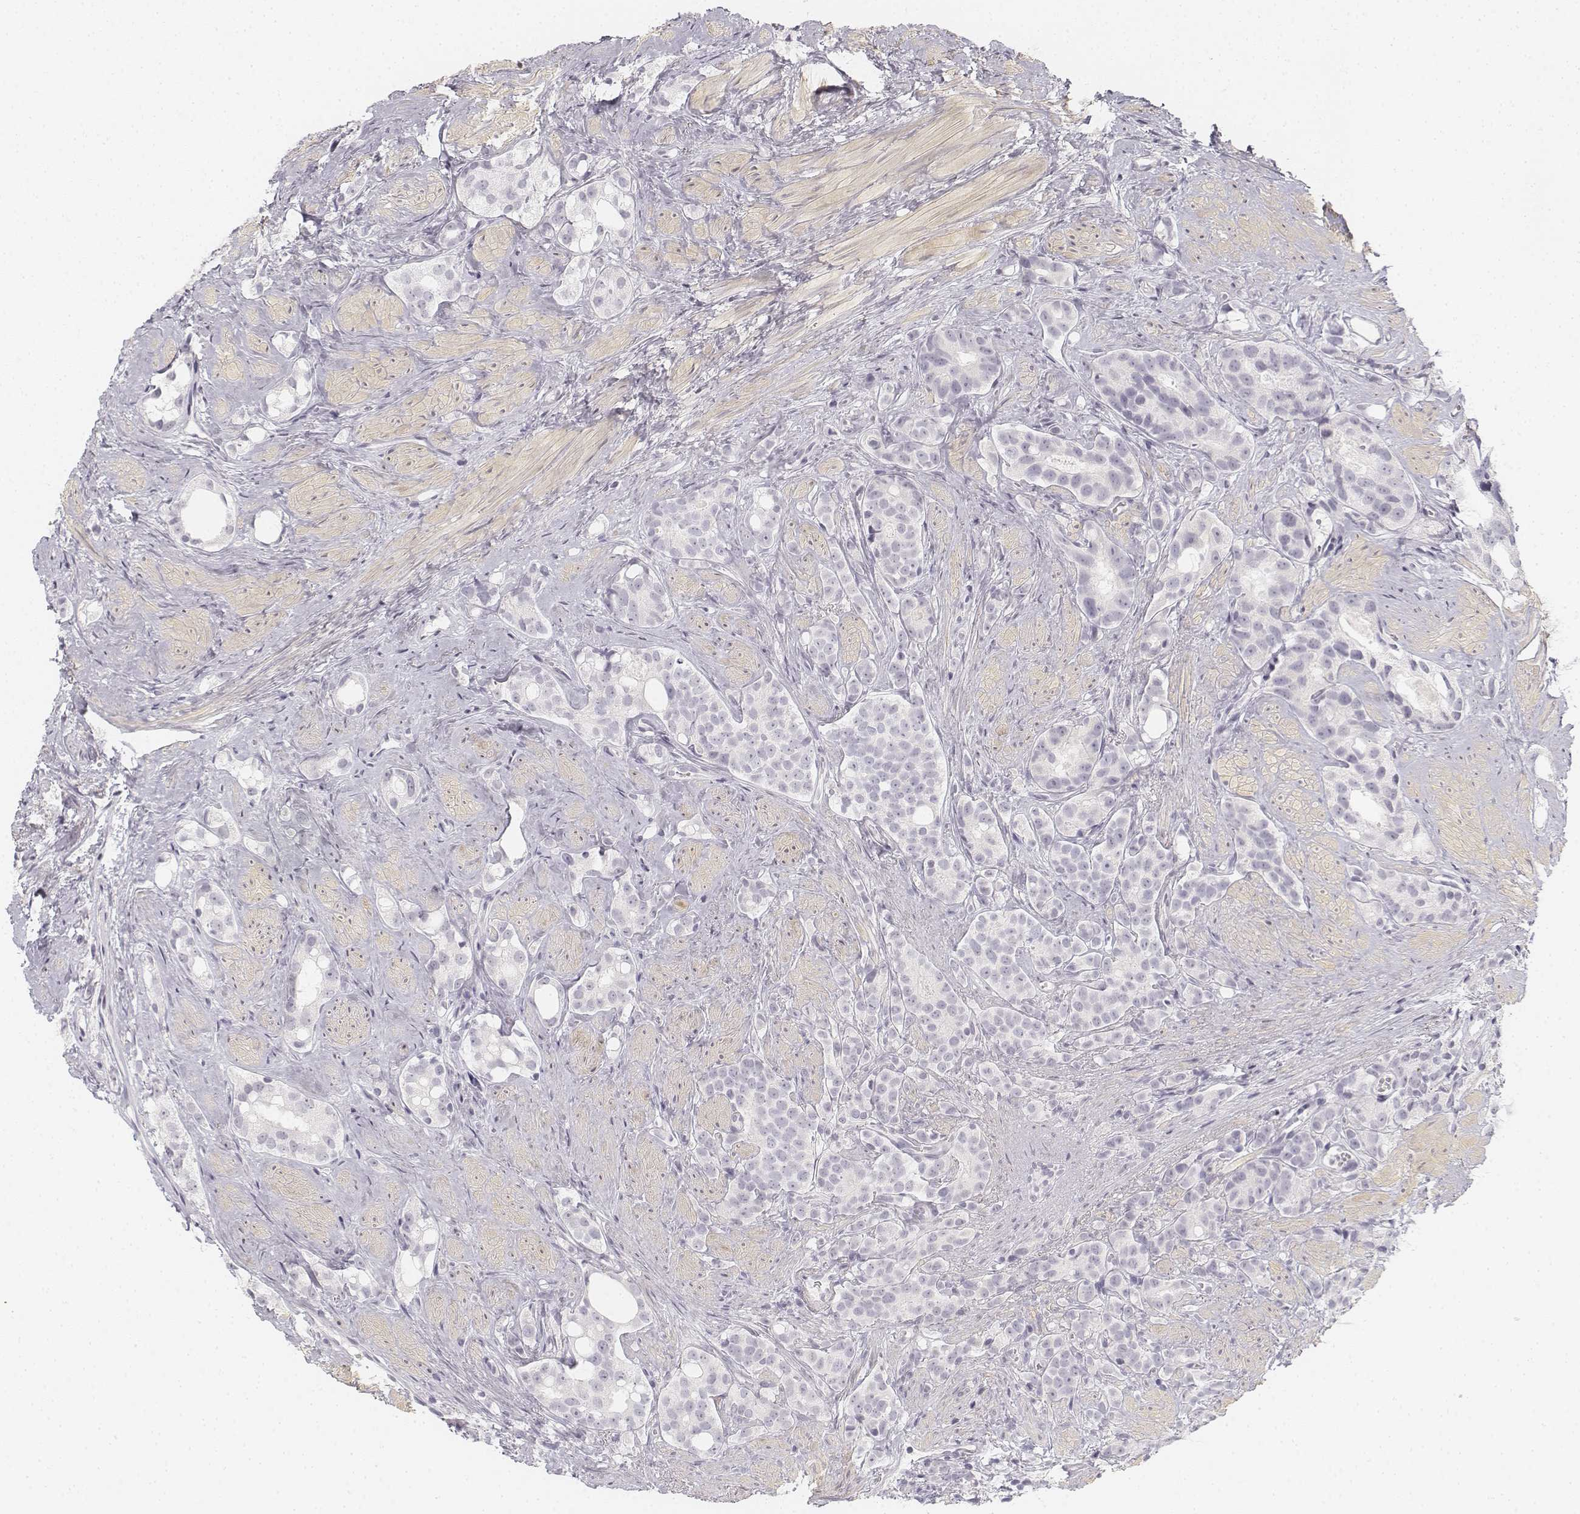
{"staining": {"intensity": "negative", "quantity": "none", "location": "none"}, "tissue": "prostate cancer", "cell_type": "Tumor cells", "image_type": "cancer", "snomed": [{"axis": "morphology", "description": "Adenocarcinoma, High grade"}, {"axis": "topography", "description": "Prostate"}], "caption": "Prostate high-grade adenocarcinoma stained for a protein using IHC shows no staining tumor cells.", "gene": "KRT25", "patient": {"sex": "male", "age": 75}}